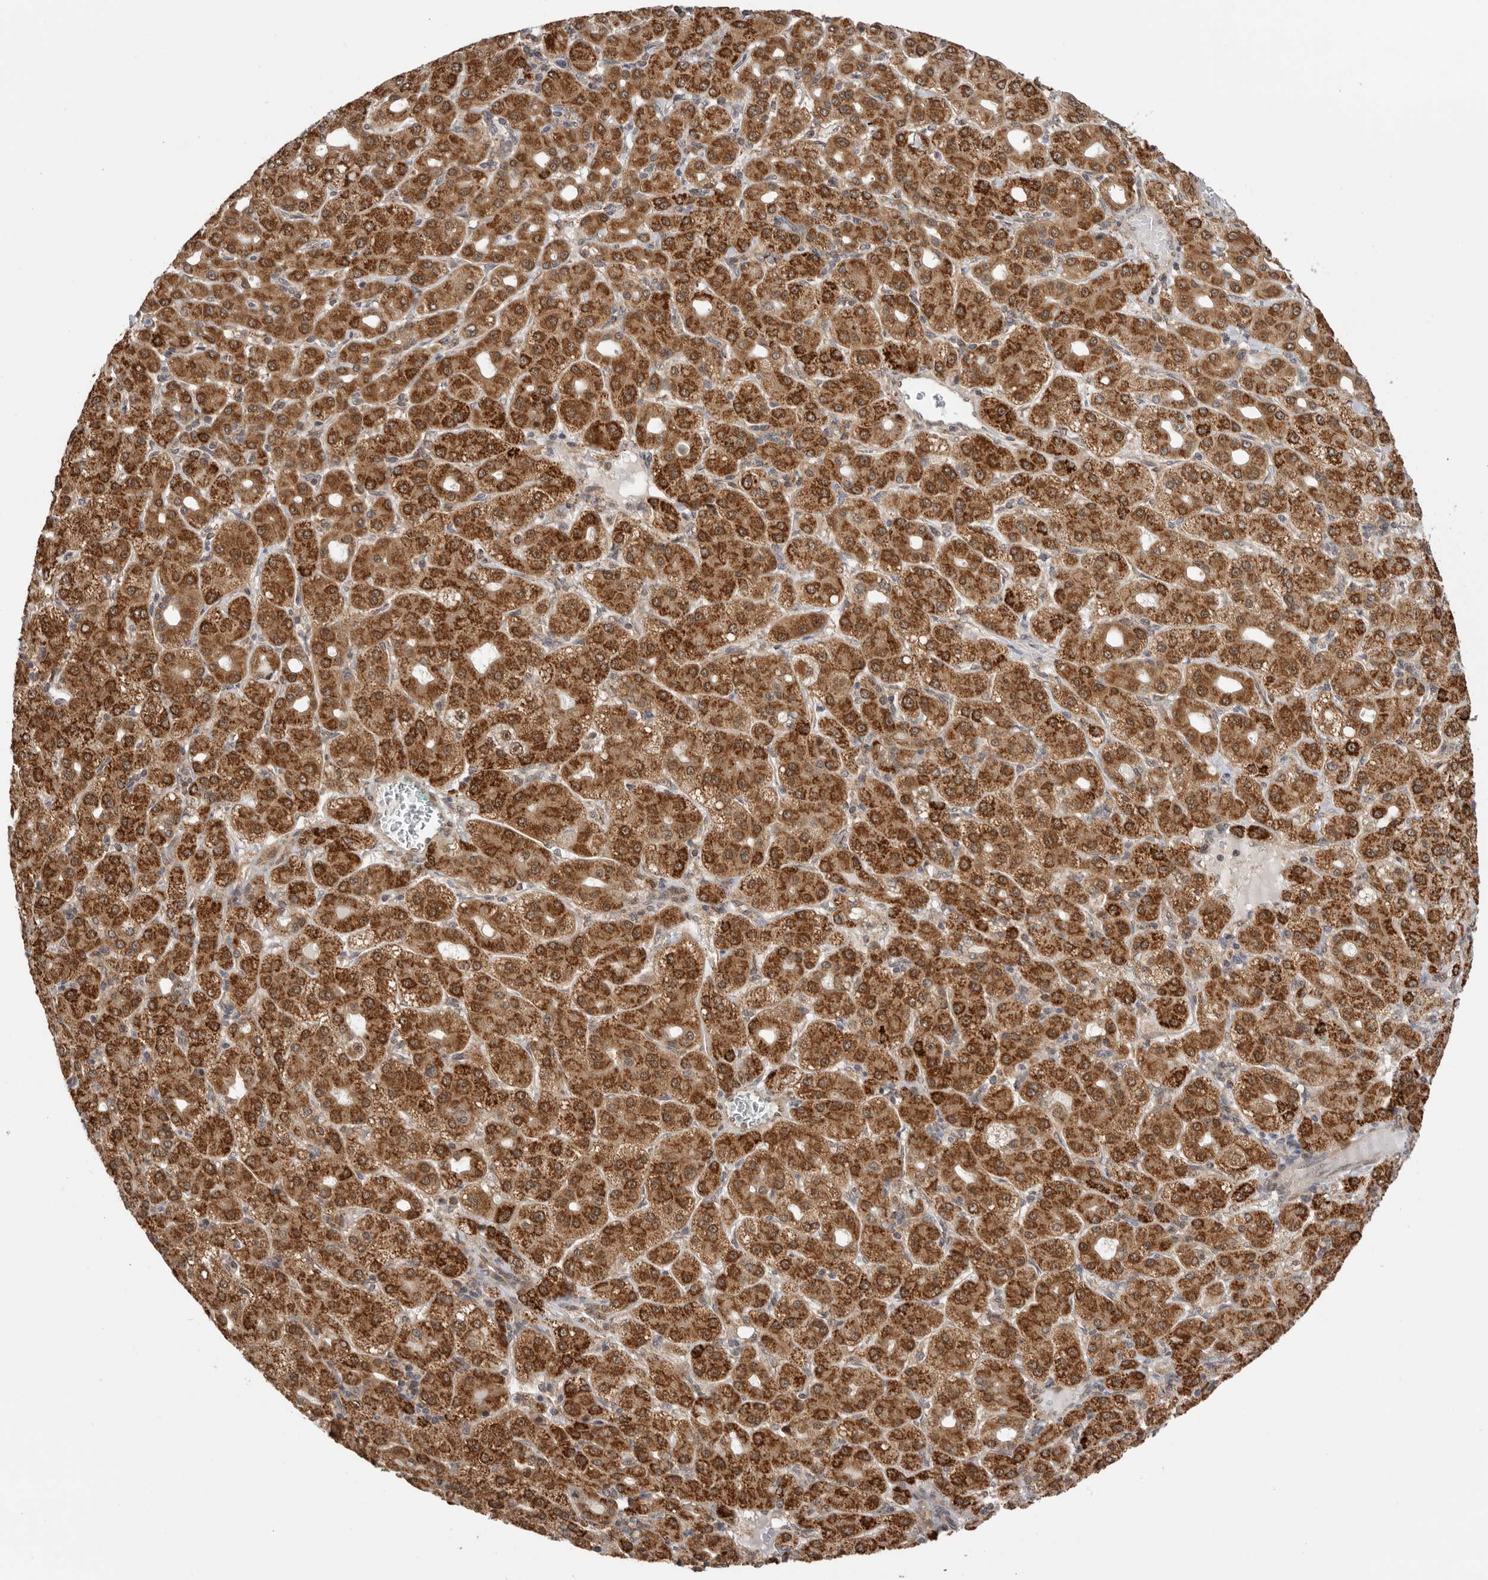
{"staining": {"intensity": "strong", "quantity": ">75%", "location": "cytoplasmic/membranous"}, "tissue": "liver cancer", "cell_type": "Tumor cells", "image_type": "cancer", "snomed": [{"axis": "morphology", "description": "Carcinoma, Hepatocellular, NOS"}, {"axis": "topography", "description": "Liver"}], "caption": "Approximately >75% of tumor cells in human hepatocellular carcinoma (liver) show strong cytoplasmic/membranous protein staining as visualized by brown immunohistochemical staining.", "gene": "DCAF8", "patient": {"sex": "male", "age": 65}}